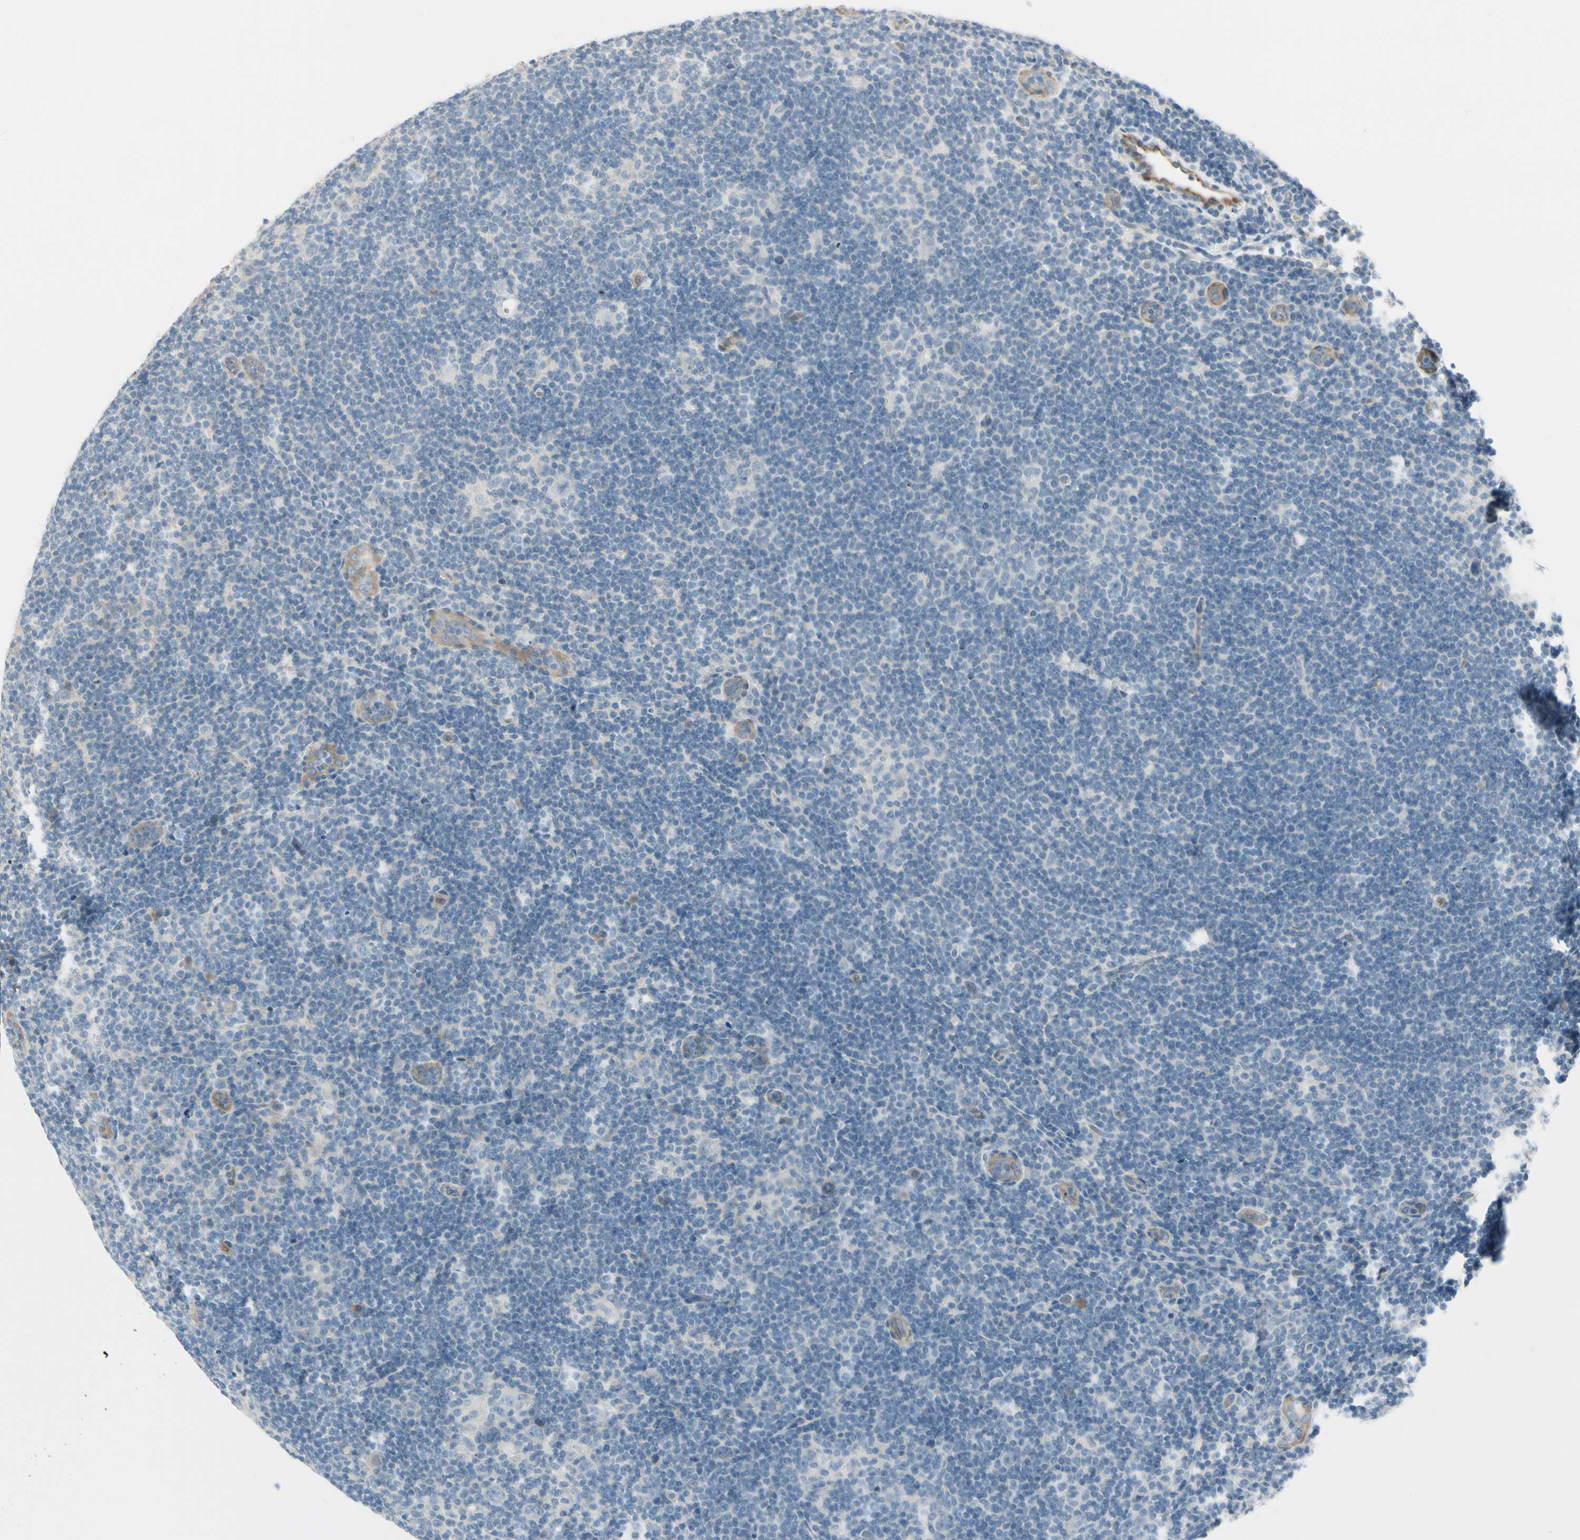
{"staining": {"intensity": "negative", "quantity": "none", "location": "none"}, "tissue": "lymphoma", "cell_type": "Tumor cells", "image_type": "cancer", "snomed": [{"axis": "morphology", "description": "Hodgkin's disease, NOS"}, {"axis": "topography", "description": "Lymph node"}], "caption": "An IHC image of lymphoma is shown. There is no staining in tumor cells of lymphoma. Brightfield microscopy of IHC stained with DAB (3,3'-diaminobenzidine) (brown) and hematoxylin (blue), captured at high magnification.", "gene": "ITGA3", "patient": {"sex": "female", "age": 57}}